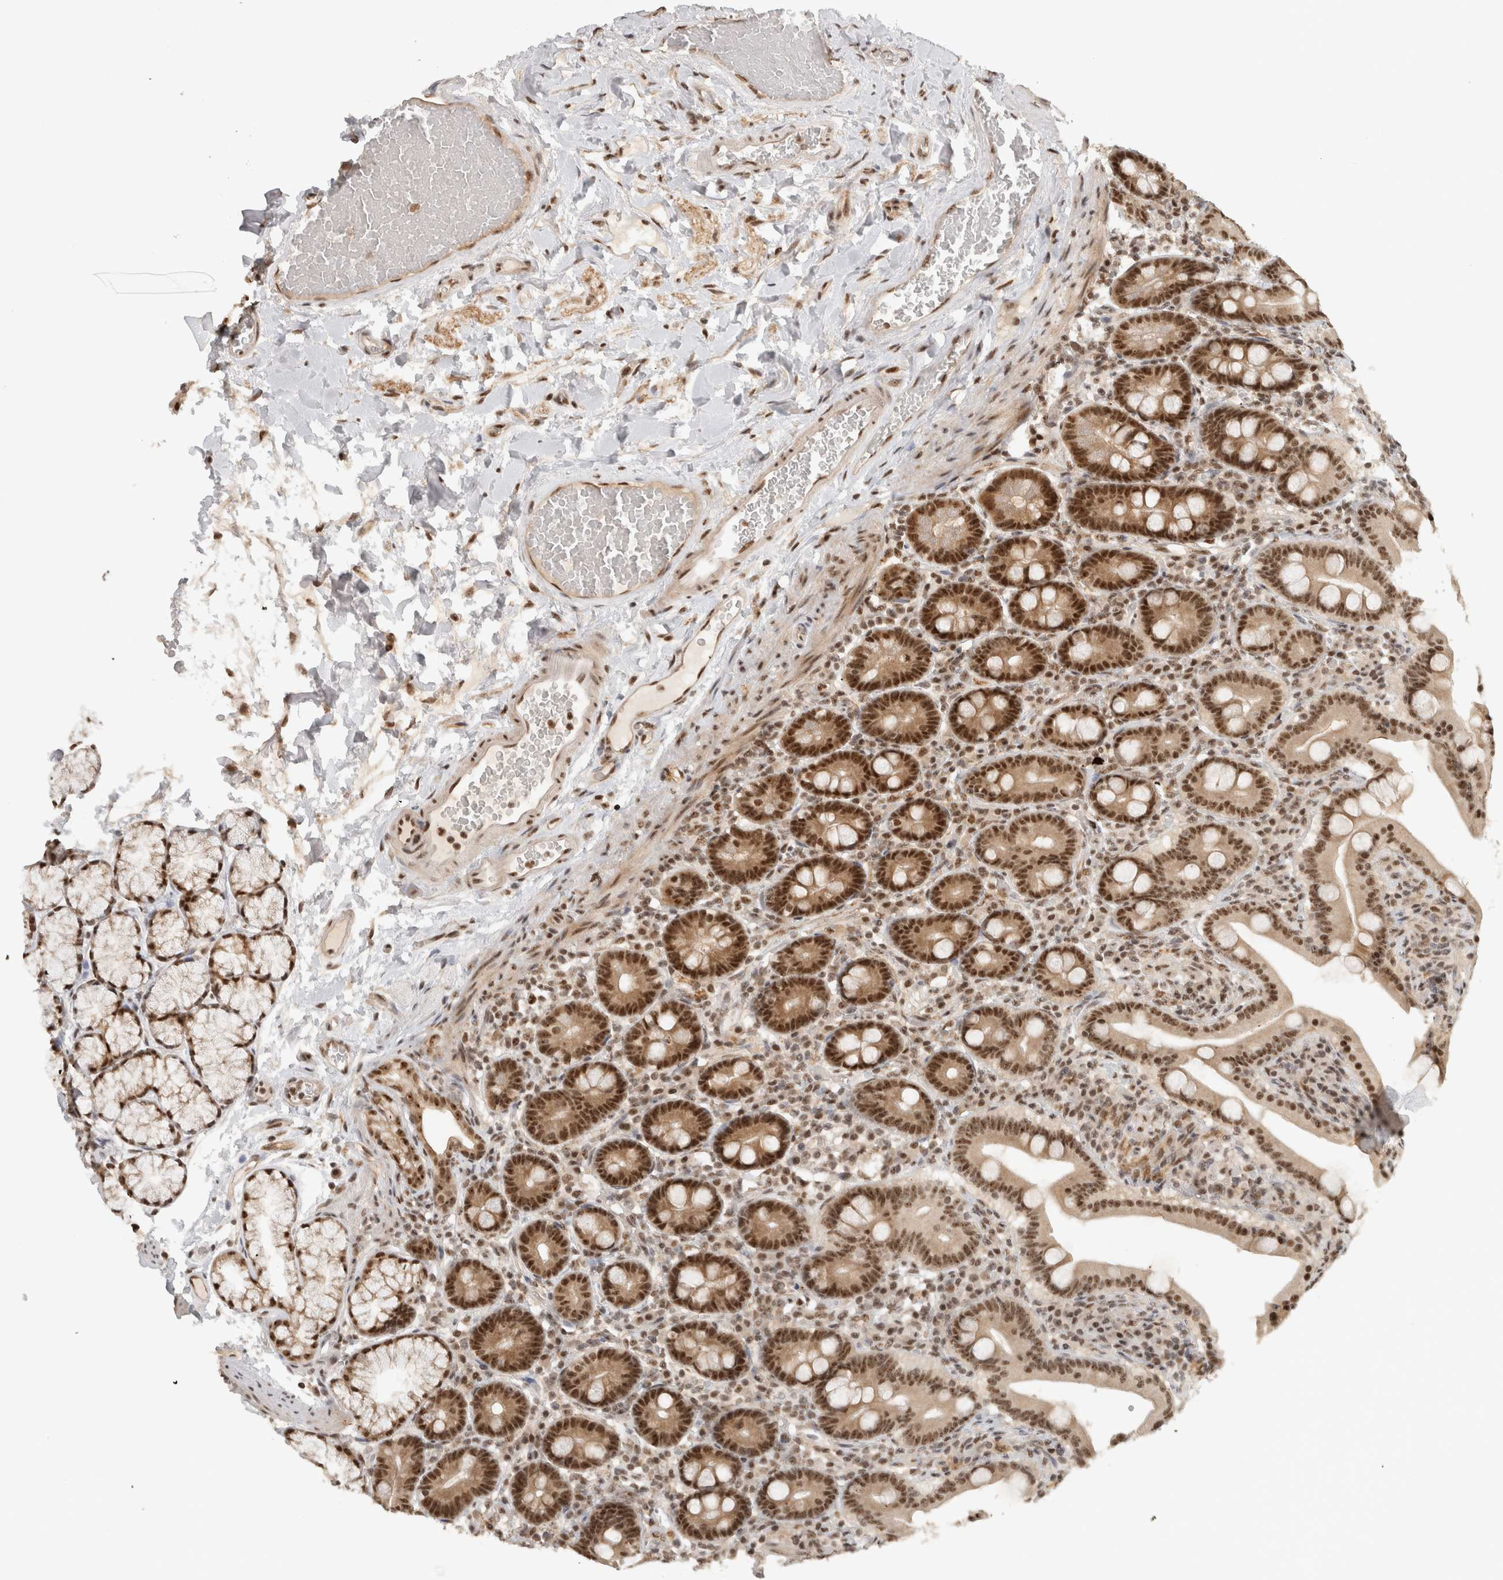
{"staining": {"intensity": "strong", "quantity": ">75%", "location": "nuclear"}, "tissue": "duodenum", "cell_type": "Glandular cells", "image_type": "normal", "snomed": [{"axis": "morphology", "description": "Normal tissue, NOS"}, {"axis": "topography", "description": "Duodenum"}], "caption": "Protein staining of normal duodenum demonstrates strong nuclear staining in about >75% of glandular cells. The protein is stained brown, and the nuclei are stained in blue (DAB (3,3'-diaminobenzidine) IHC with brightfield microscopy, high magnification).", "gene": "EBNA1BP2", "patient": {"sex": "male", "age": 54}}